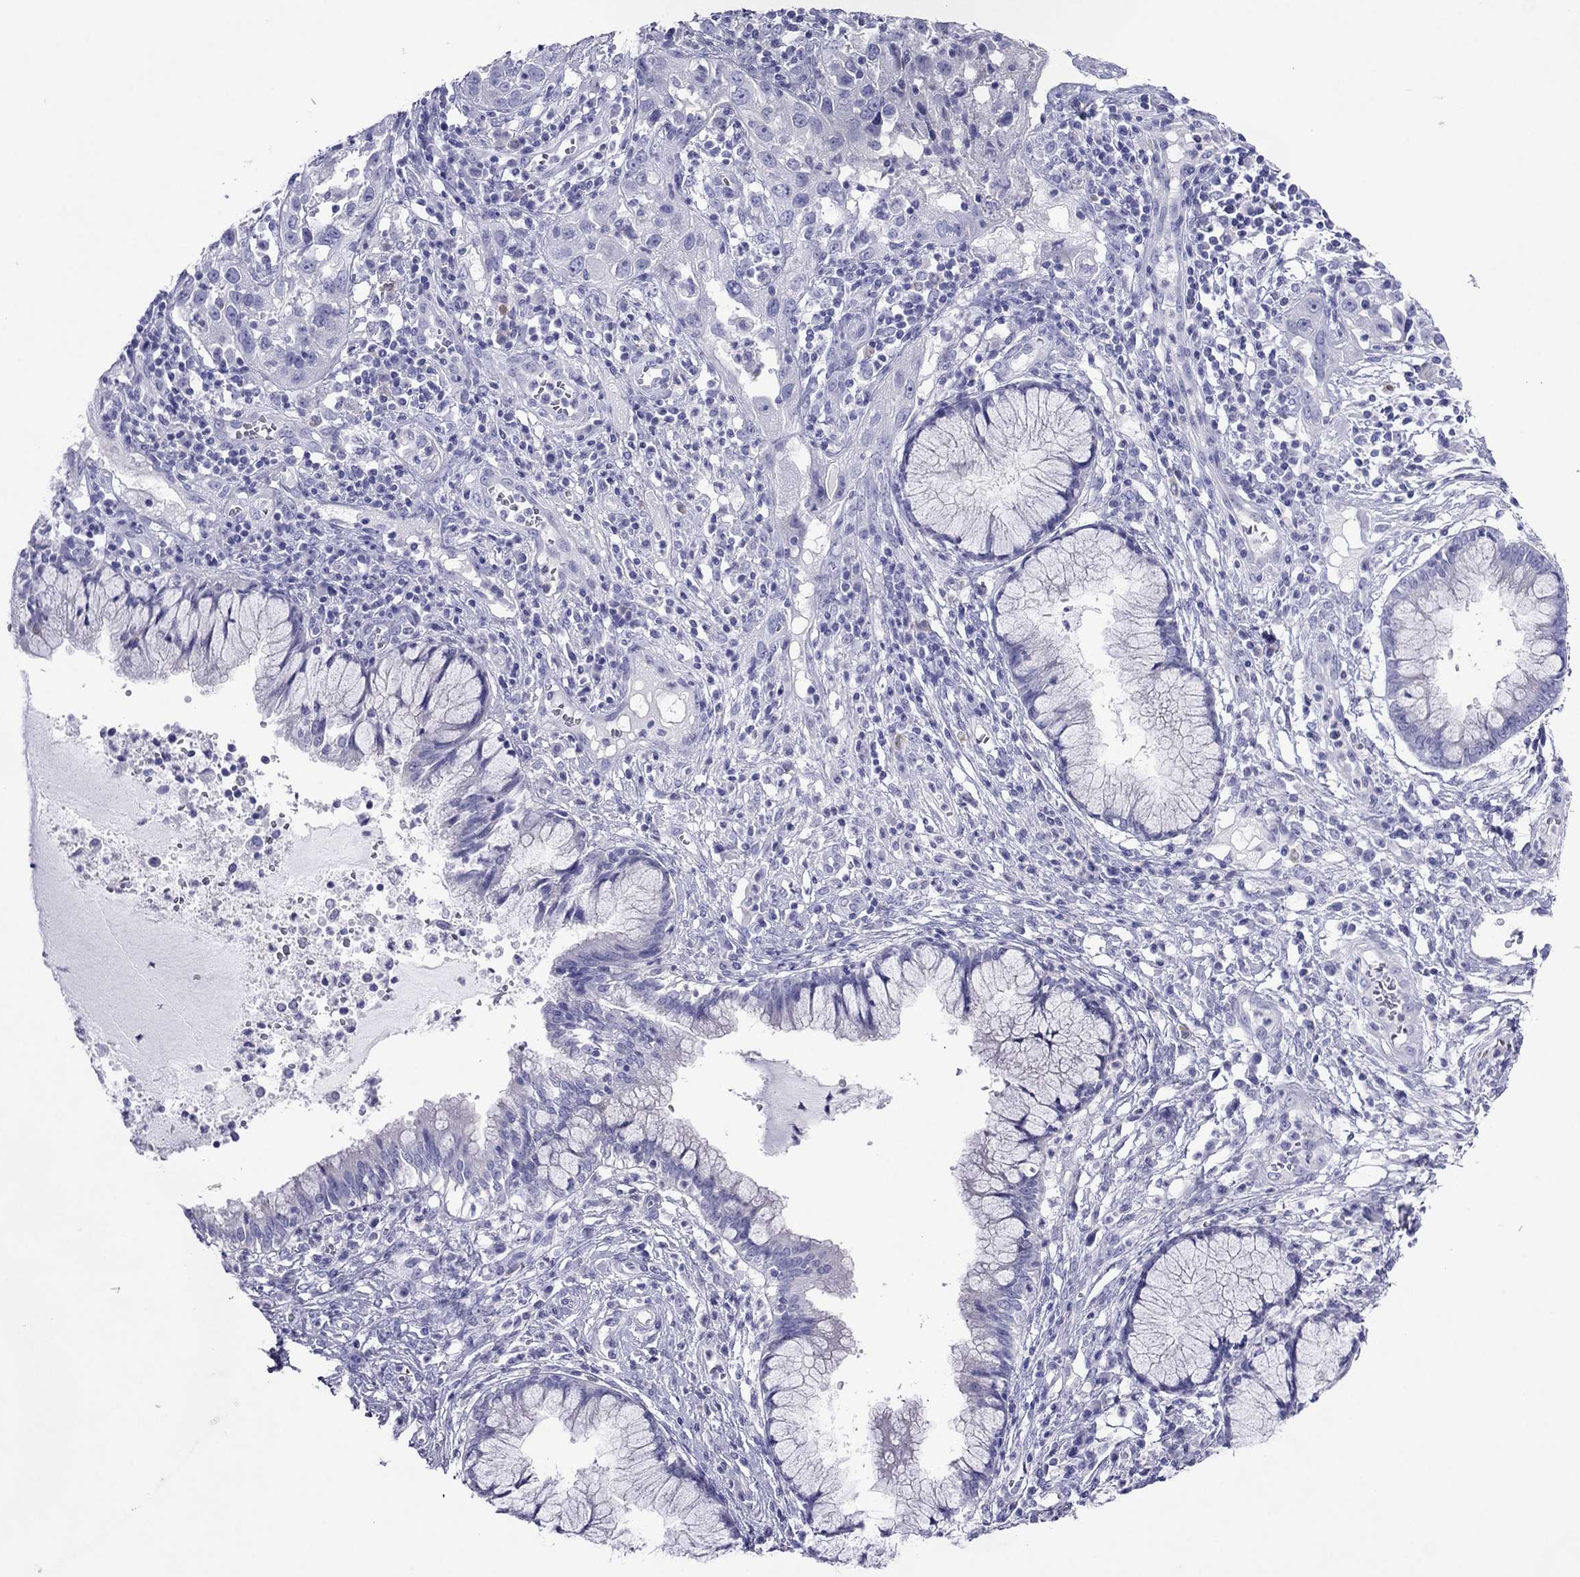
{"staining": {"intensity": "negative", "quantity": "none", "location": "none"}, "tissue": "cervical cancer", "cell_type": "Tumor cells", "image_type": "cancer", "snomed": [{"axis": "morphology", "description": "Squamous cell carcinoma, NOS"}, {"axis": "topography", "description": "Cervix"}], "caption": "This is a photomicrograph of IHC staining of cervical cancer (squamous cell carcinoma), which shows no expression in tumor cells.", "gene": "PCDHA6", "patient": {"sex": "female", "age": 32}}